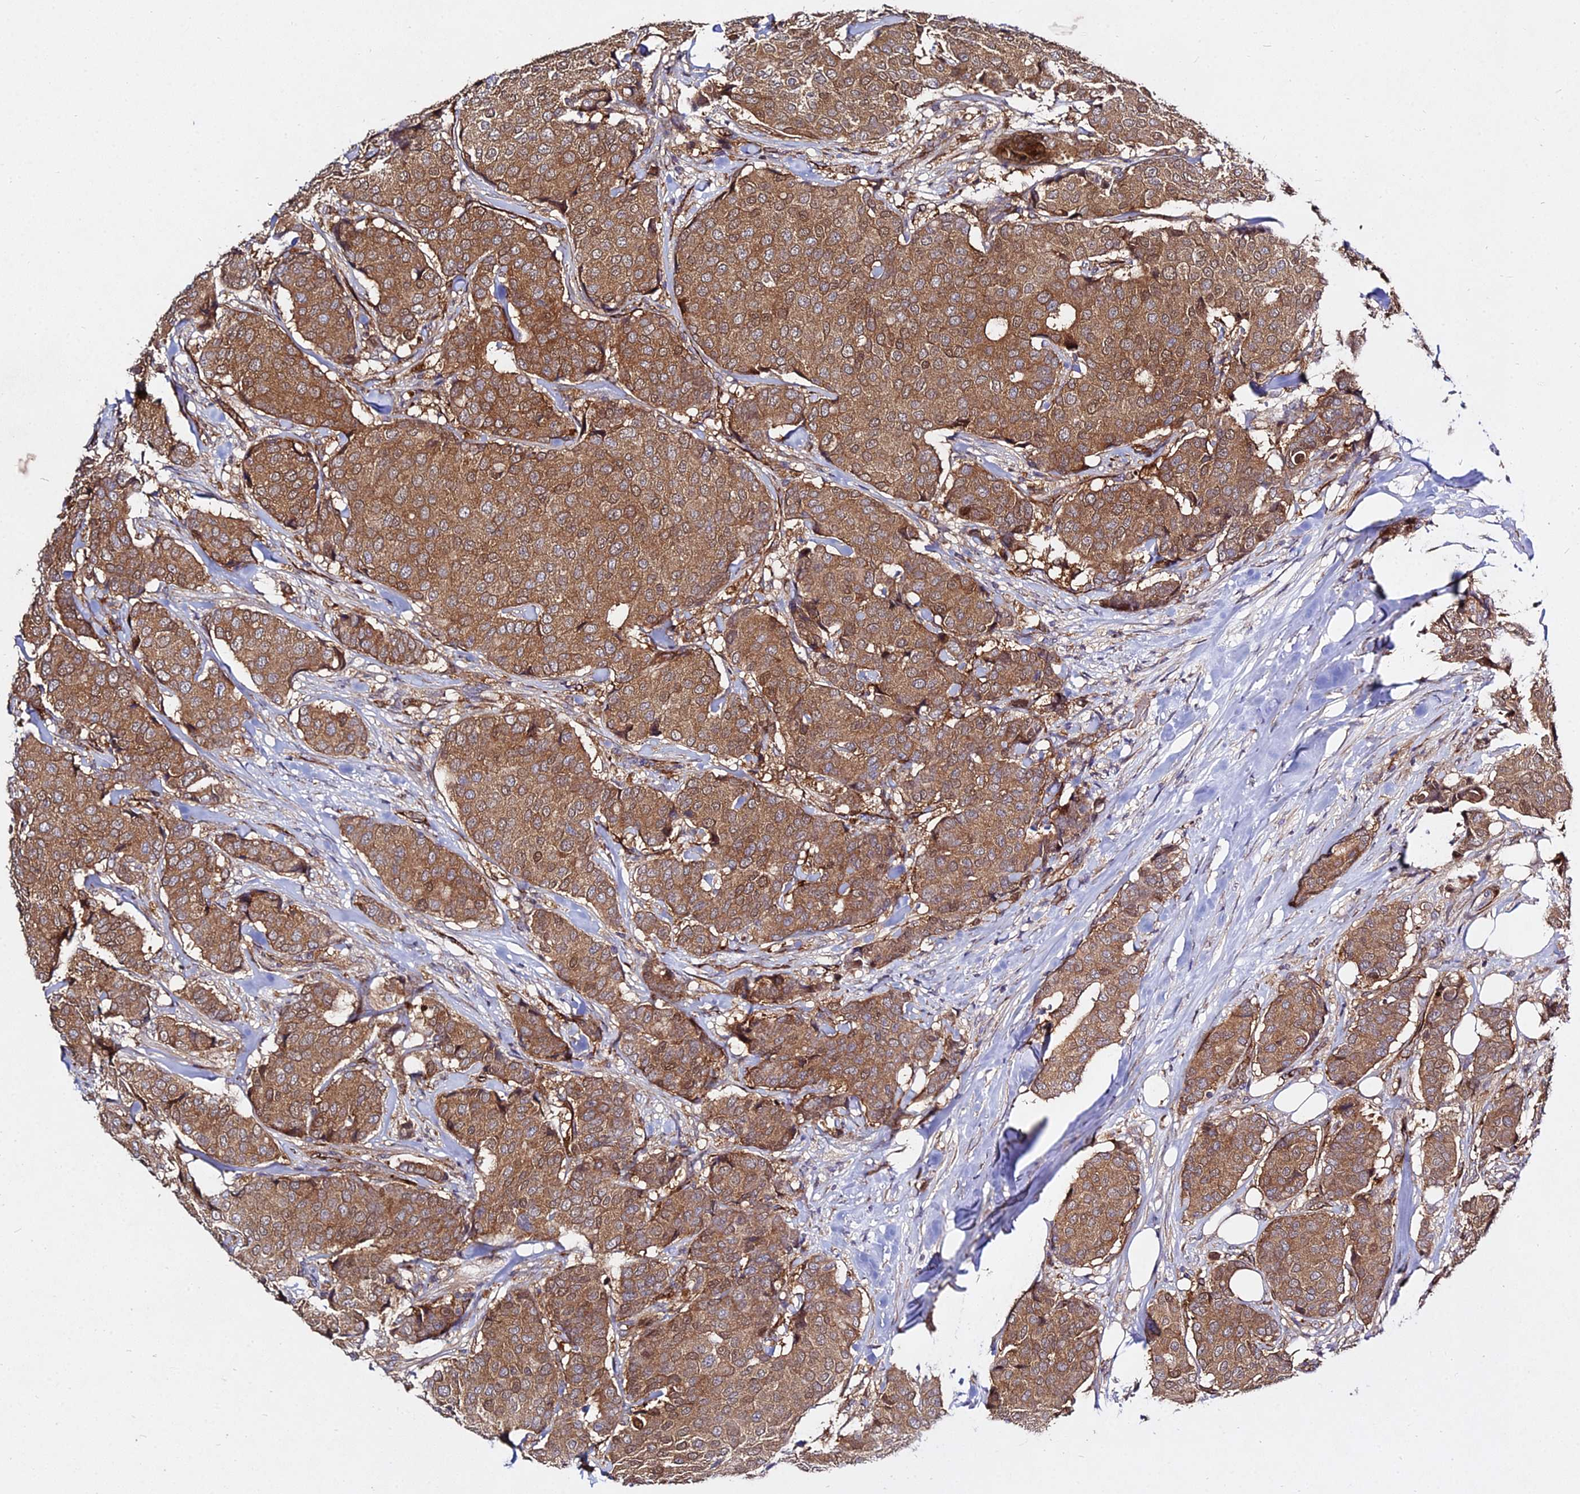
{"staining": {"intensity": "moderate", "quantity": ">75%", "location": "cytoplasmic/membranous"}, "tissue": "breast cancer", "cell_type": "Tumor cells", "image_type": "cancer", "snomed": [{"axis": "morphology", "description": "Duct carcinoma"}, {"axis": "topography", "description": "Breast"}], "caption": "The photomicrograph demonstrates a brown stain indicating the presence of a protein in the cytoplasmic/membranous of tumor cells in intraductal carcinoma (breast).", "gene": "GRTP1", "patient": {"sex": "female", "age": 75}}